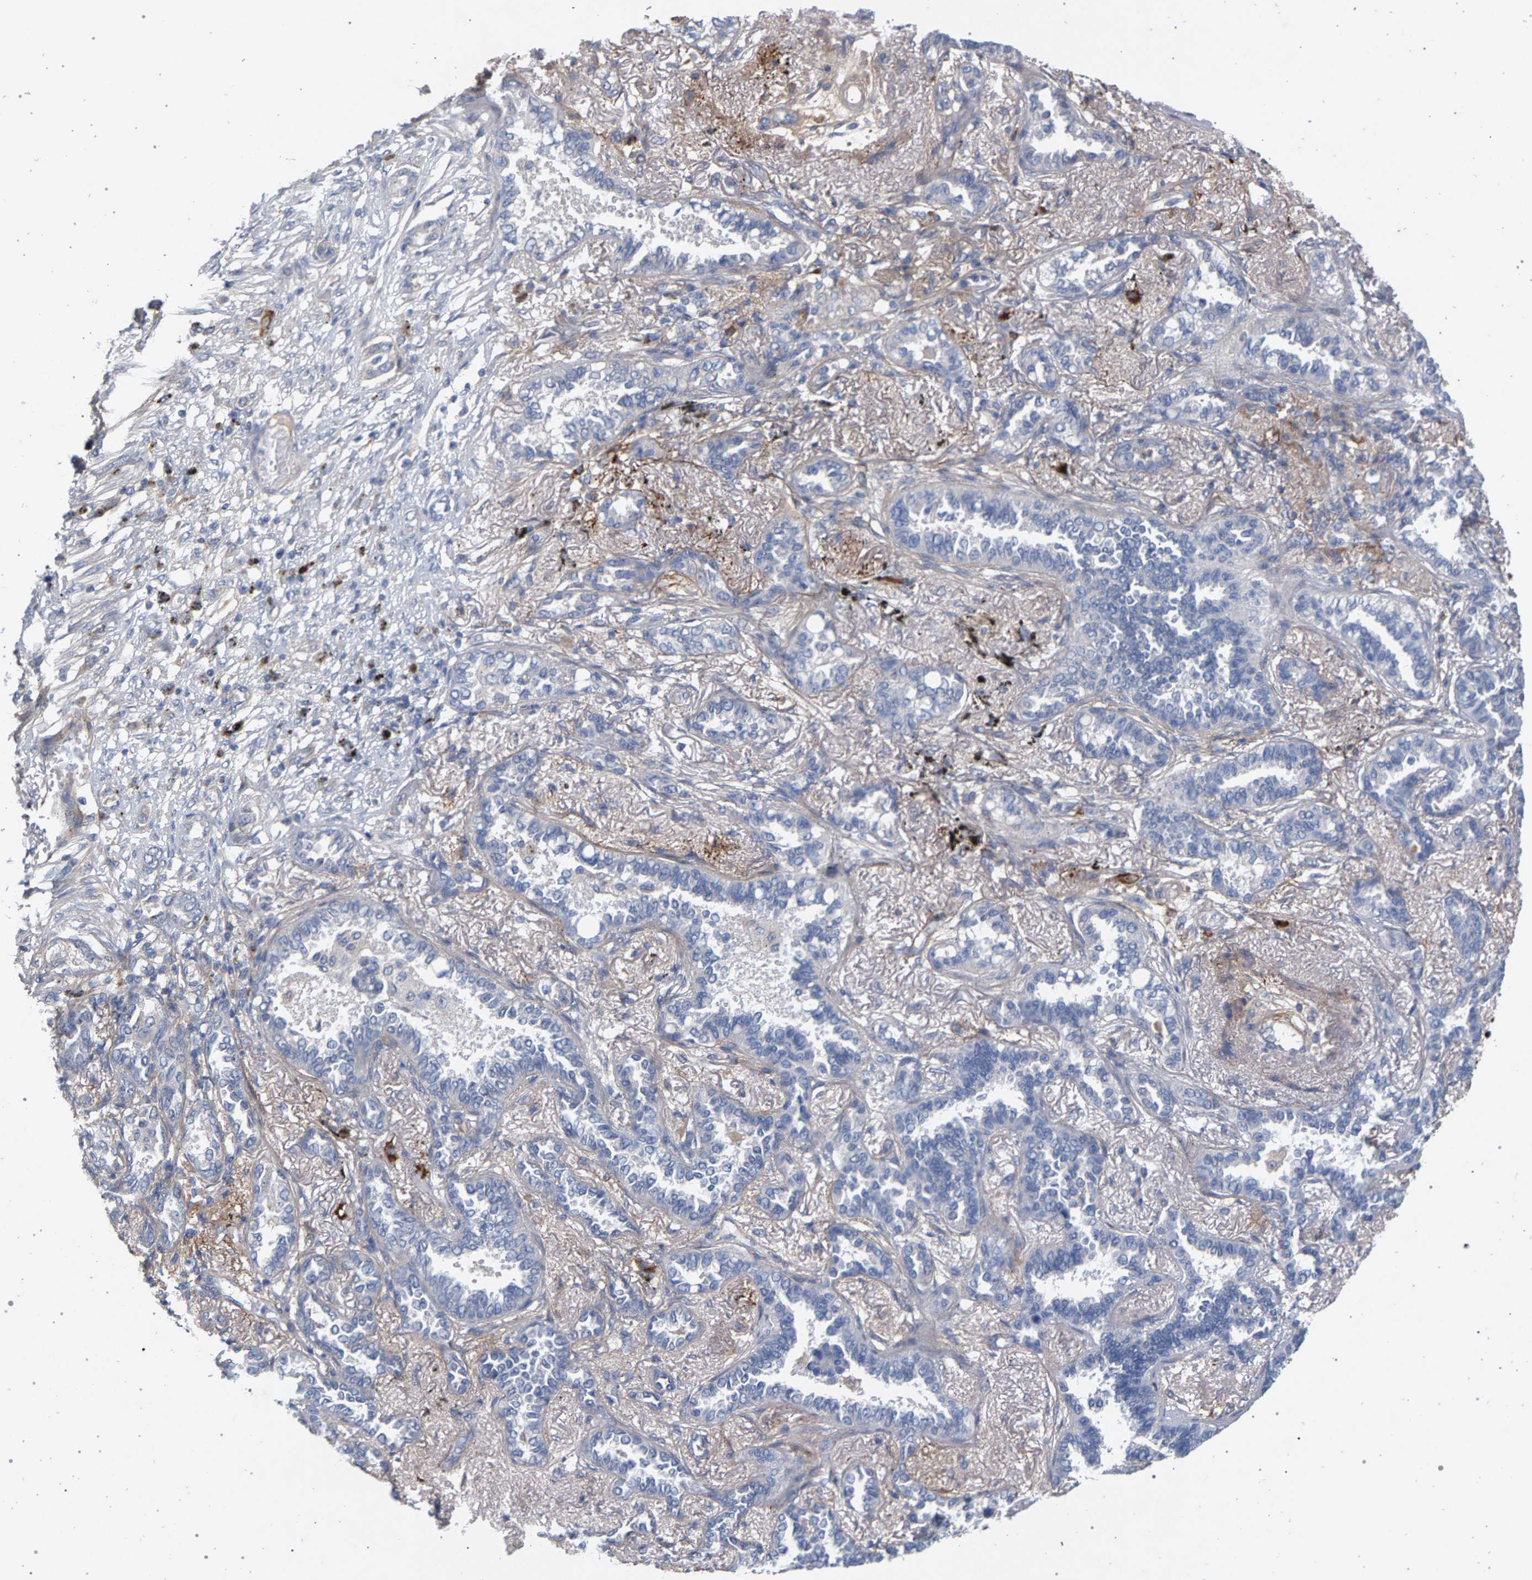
{"staining": {"intensity": "negative", "quantity": "none", "location": "none"}, "tissue": "lung cancer", "cell_type": "Tumor cells", "image_type": "cancer", "snomed": [{"axis": "morphology", "description": "Adenocarcinoma, NOS"}, {"axis": "topography", "description": "Lung"}], "caption": "This is a micrograph of immunohistochemistry (IHC) staining of lung cancer (adenocarcinoma), which shows no expression in tumor cells.", "gene": "MAMDC2", "patient": {"sex": "male", "age": 59}}